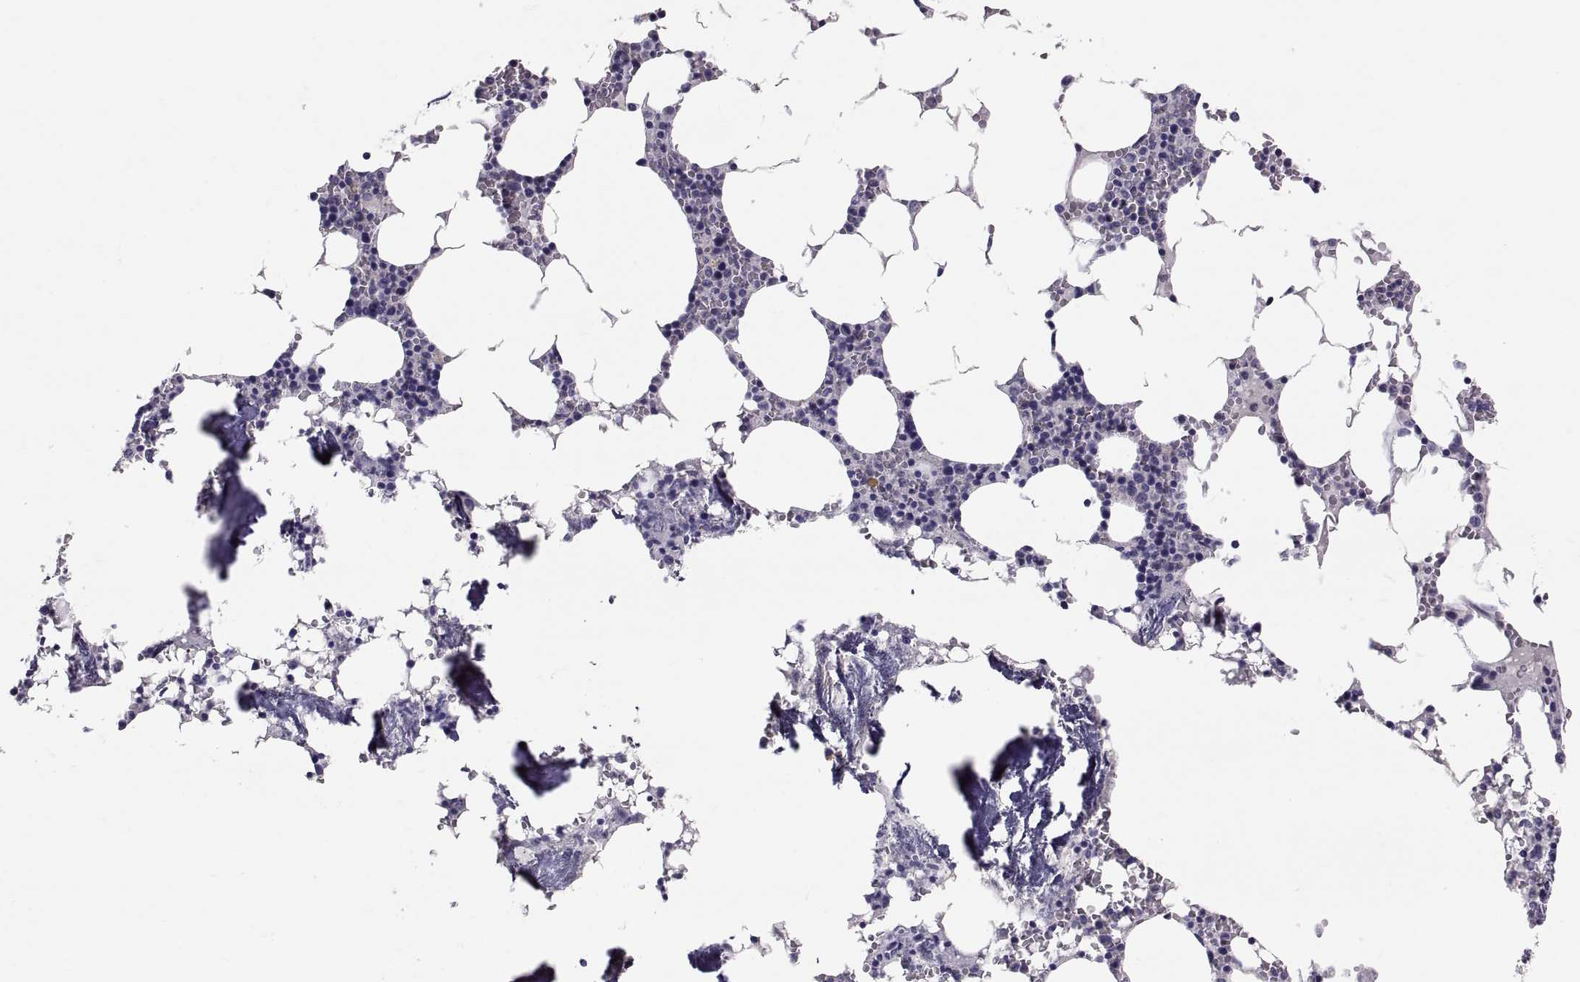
{"staining": {"intensity": "negative", "quantity": "none", "location": "none"}, "tissue": "bone marrow", "cell_type": "Hematopoietic cells", "image_type": "normal", "snomed": [{"axis": "morphology", "description": "Normal tissue, NOS"}, {"axis": "topography", "description": "Bone marrow"}], "caption": "Hematopoietic cells are negative for protein expression in benign human bone marrow. (DAB immunohistochemistry visualized using brightfield microscopy, high magnification).", "gene": "PTN", "patient": {"sex": "female", "age": 64}}